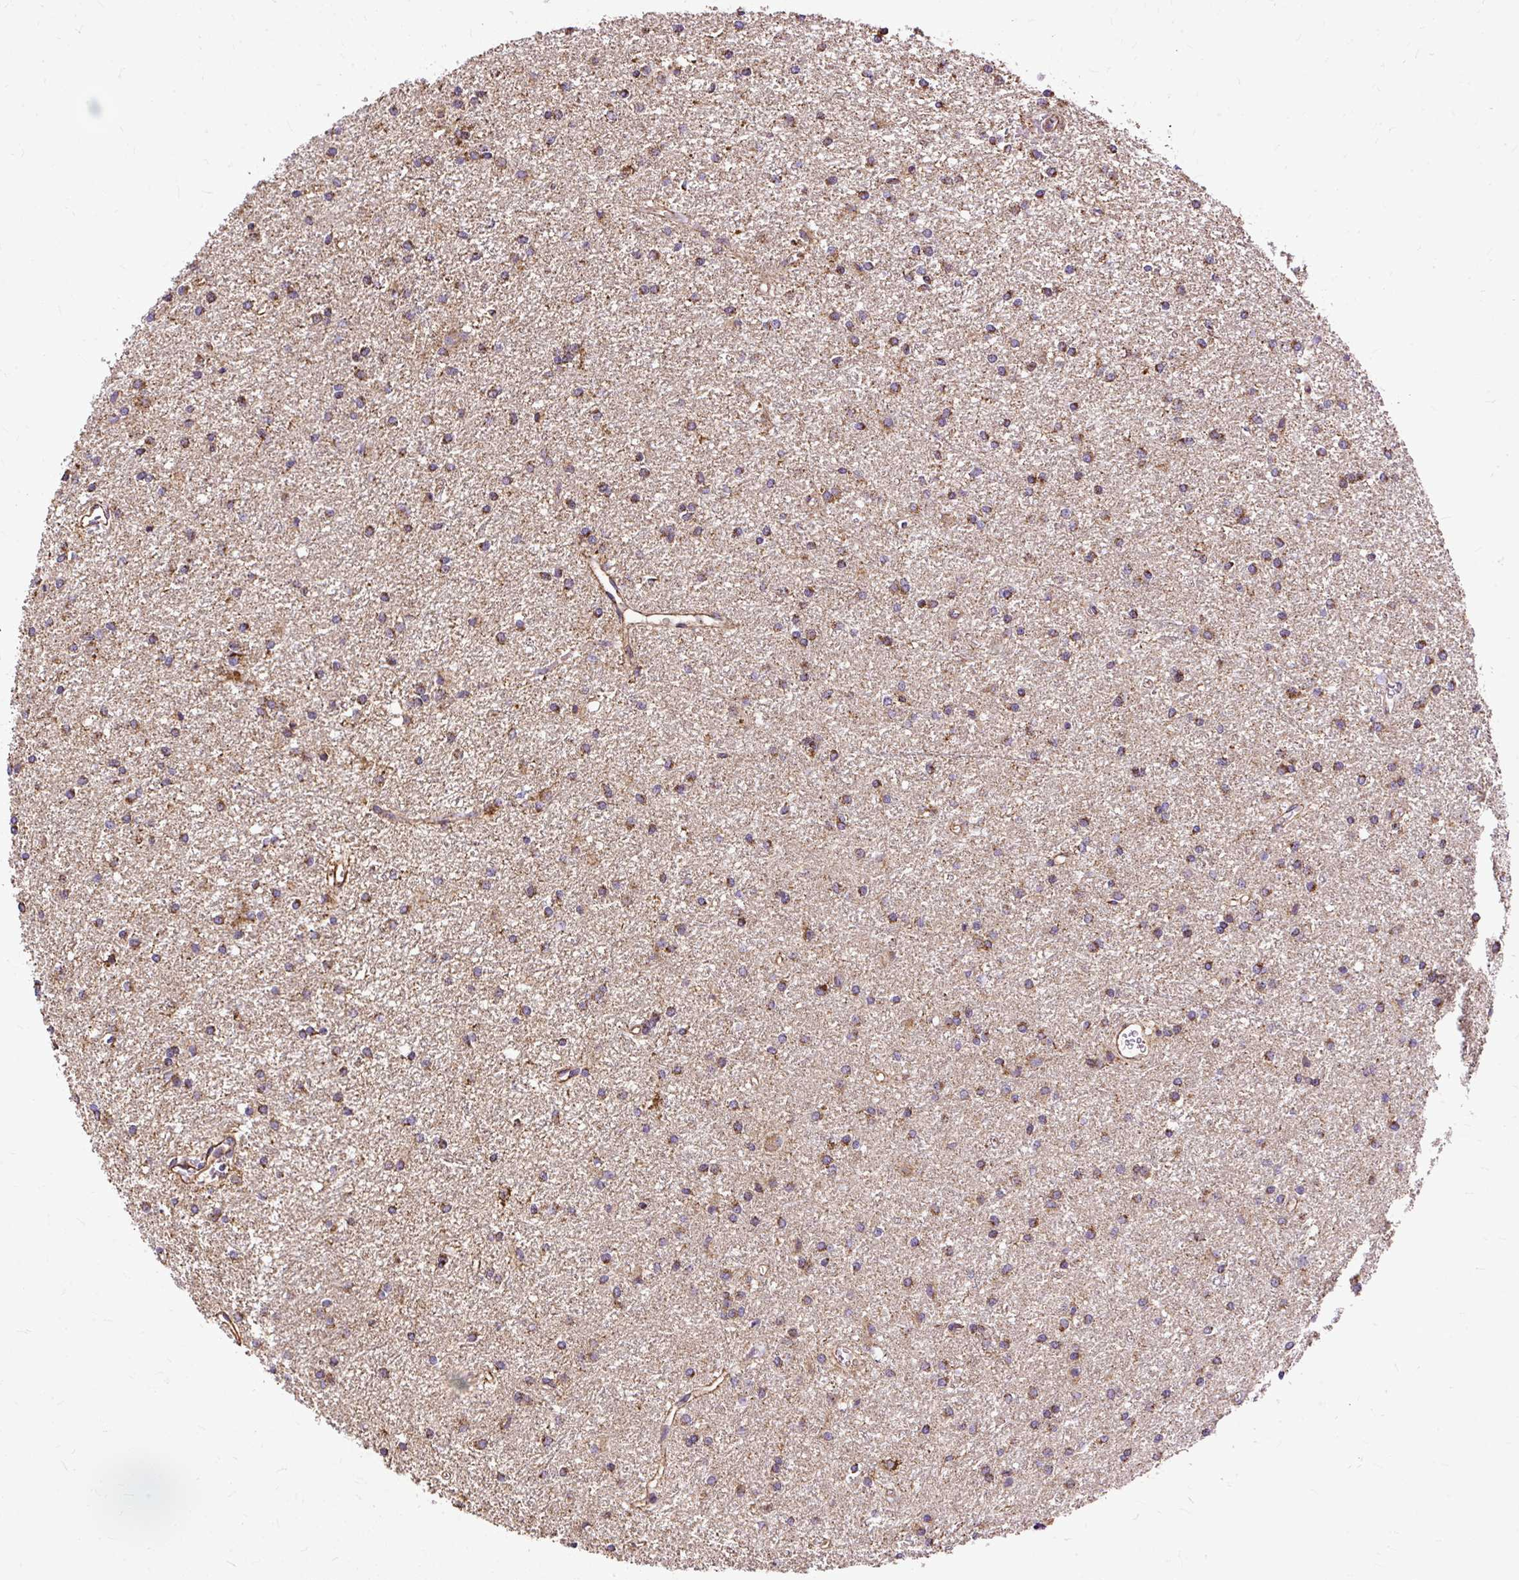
{"staining": {"intensity": "strong", "quantity": ">75%", "location": "cytoplasmic/membranous"}, "tissue": "glioma", "cell_type": "Tumor cells", "image_type": "cancer", "snomed": [{"axis": "morphology", "description": "Glioma, malignant, High grade"}, {"axis": "topography", "description": "Brain"}], "caption": "Immunohistochemical staining of human malignant glioma (high-grade) exhibits strong cytoplasmic/membranous protein staining in approximately >75% of tumor cells.", "gene": "KLHL11", "patient": {"sex": "female", "age": 50}}